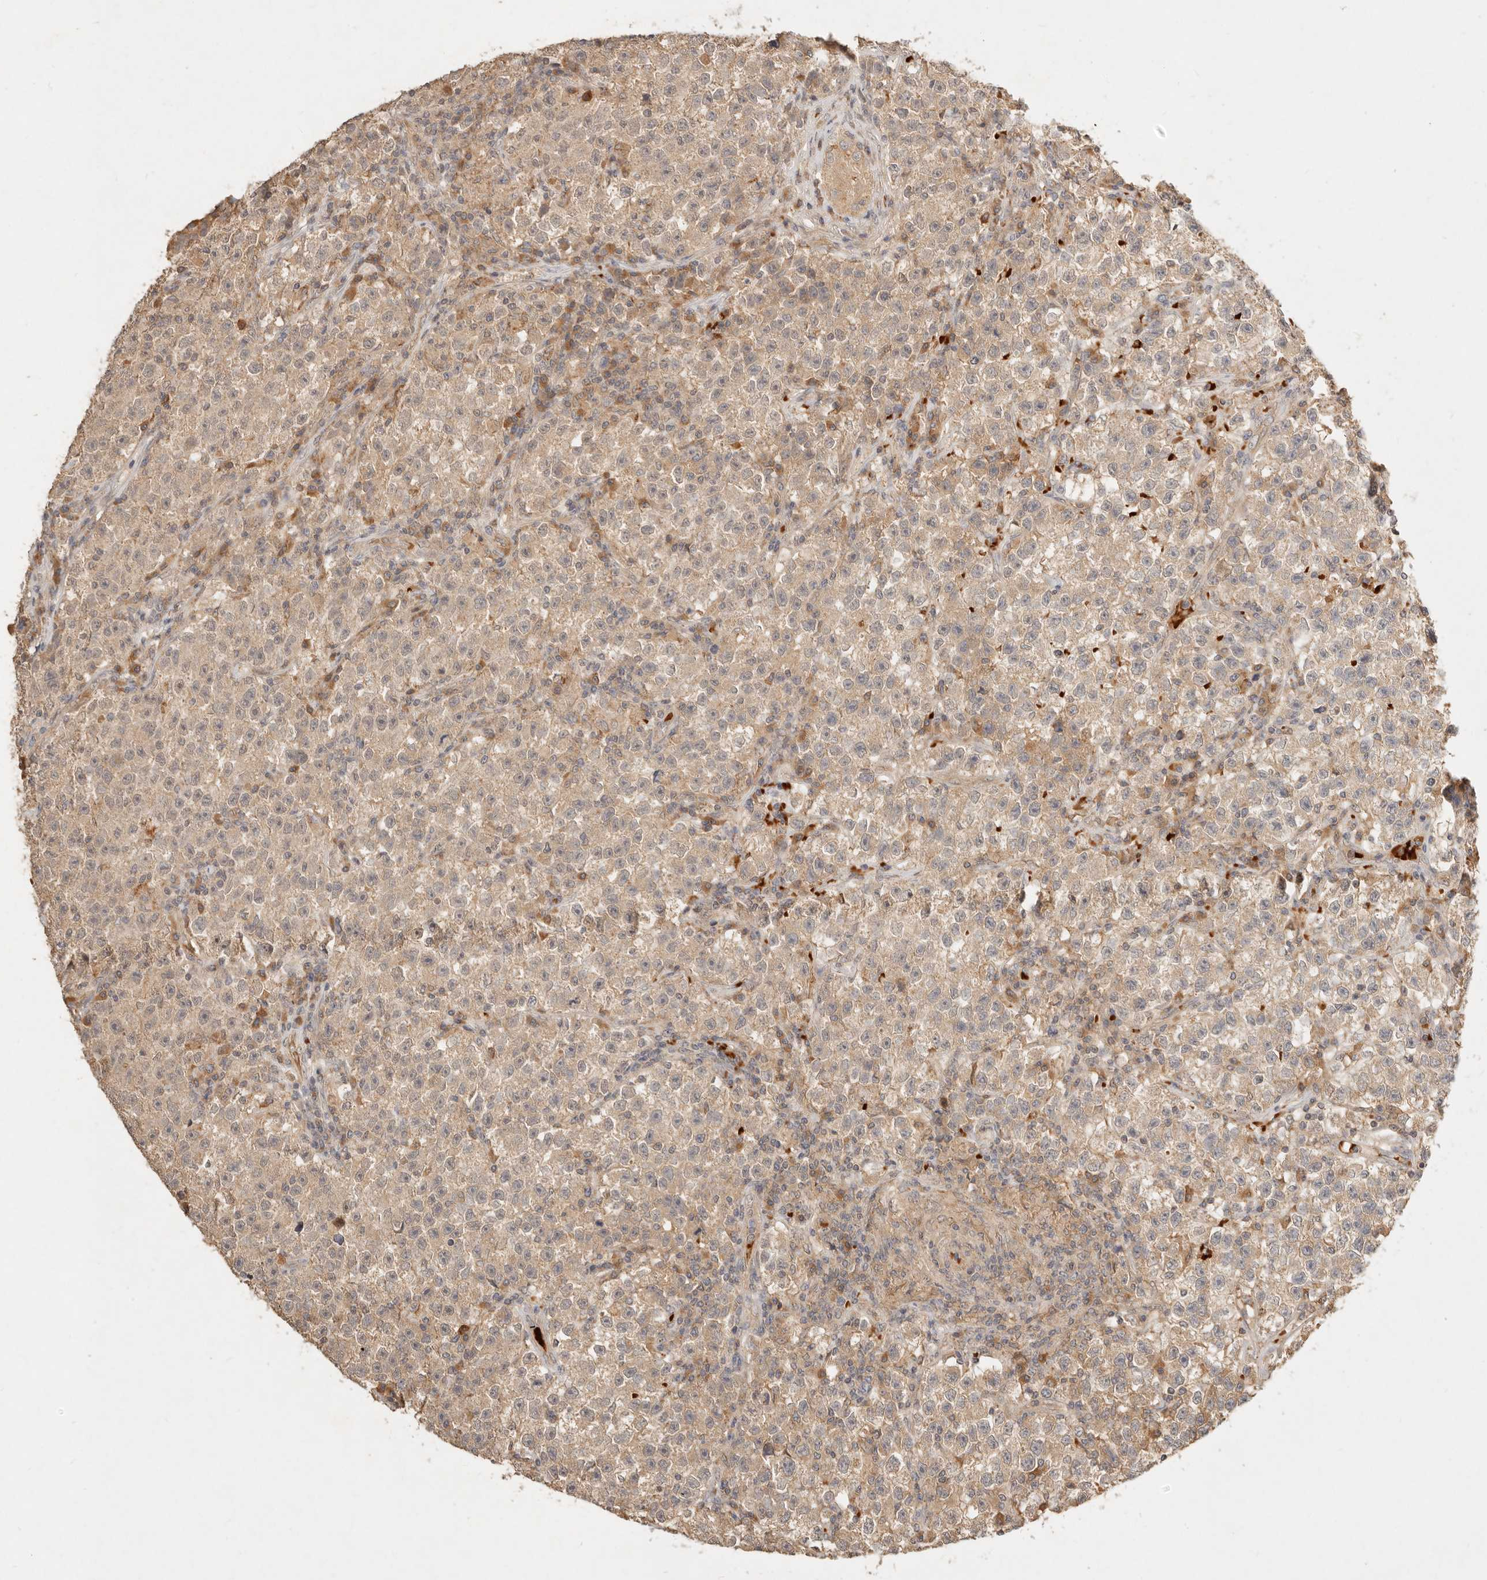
{"staining": {"intensity": "moderate", "quantity": "25%-75%", "location": "cytoplasmic/membranous"}, "tissue": "testis cancer", "cell_type": "Tumor cells", "image_type": "cancer", "snomed": [{"axis": "morphology", "description": "Seminoma, NOS"}, {"axis": "topography", "description": "Testis"}], "caption": "Testis seminoma was stained to show a protein in brown. There is medium levels of moderate cytoplasmic/membranous expression in approximately 25%-75% of tumor cells.", "gene": "FREM2", "patient": {"sex": "male", "age": 22}}